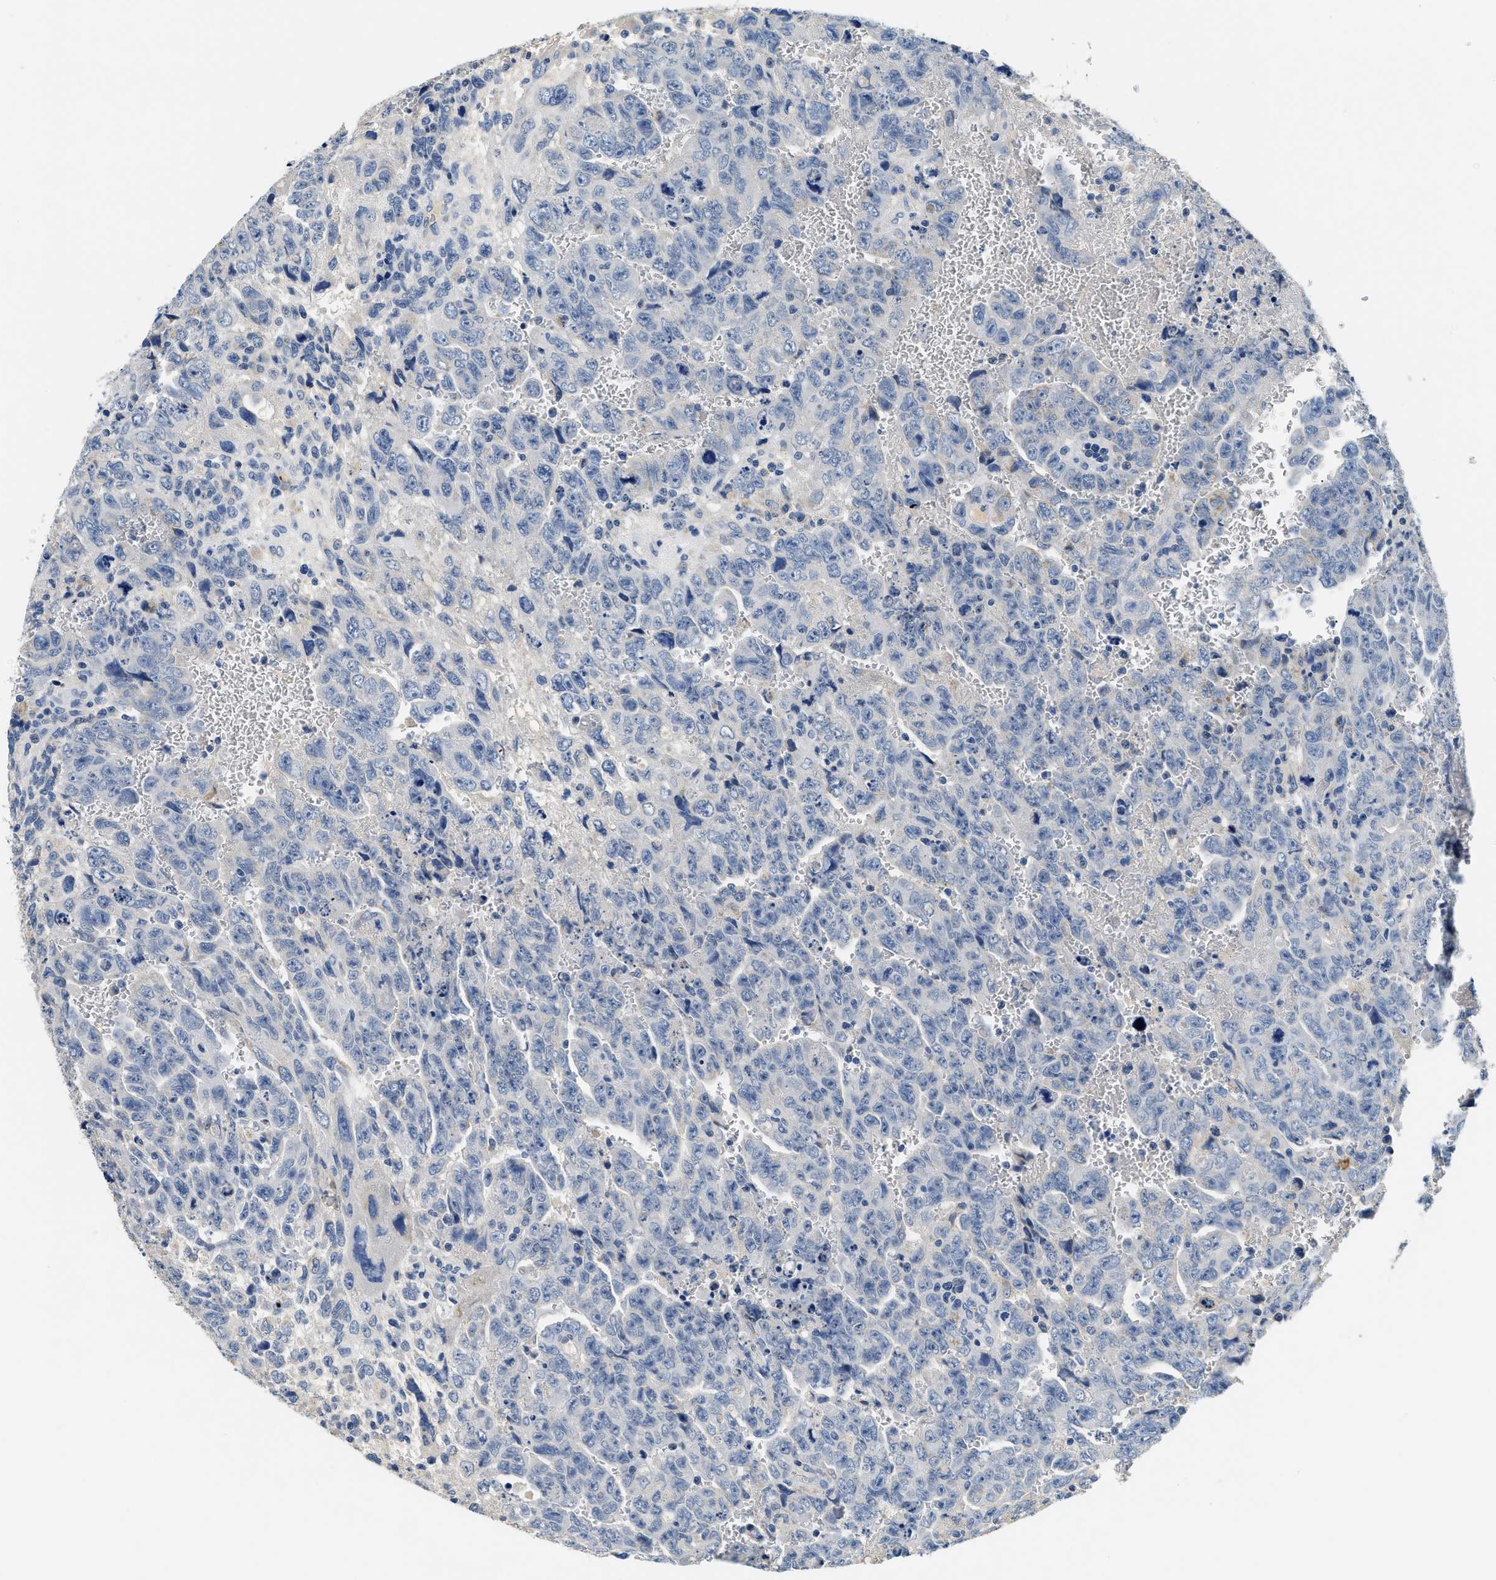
{"staining": {"intensity": "negative", "quantity": "none", "location": "none"}, "tissue": "testis cancer", "cell_type": "Tumor cells", "image_type": "cancer", "snomed": [{"axis": "morphology", "description": "Carcinoma, Embryonal, NOS"}, {"axis": "topography", "description": "Testis"}], "caption": "Immunohistochemistry (IHC) of human embryonal carcinoma (testis) reveals no staining in tumor cells.", "gene": "PCK2", "patient": {"sex": "male", "age": 28}}